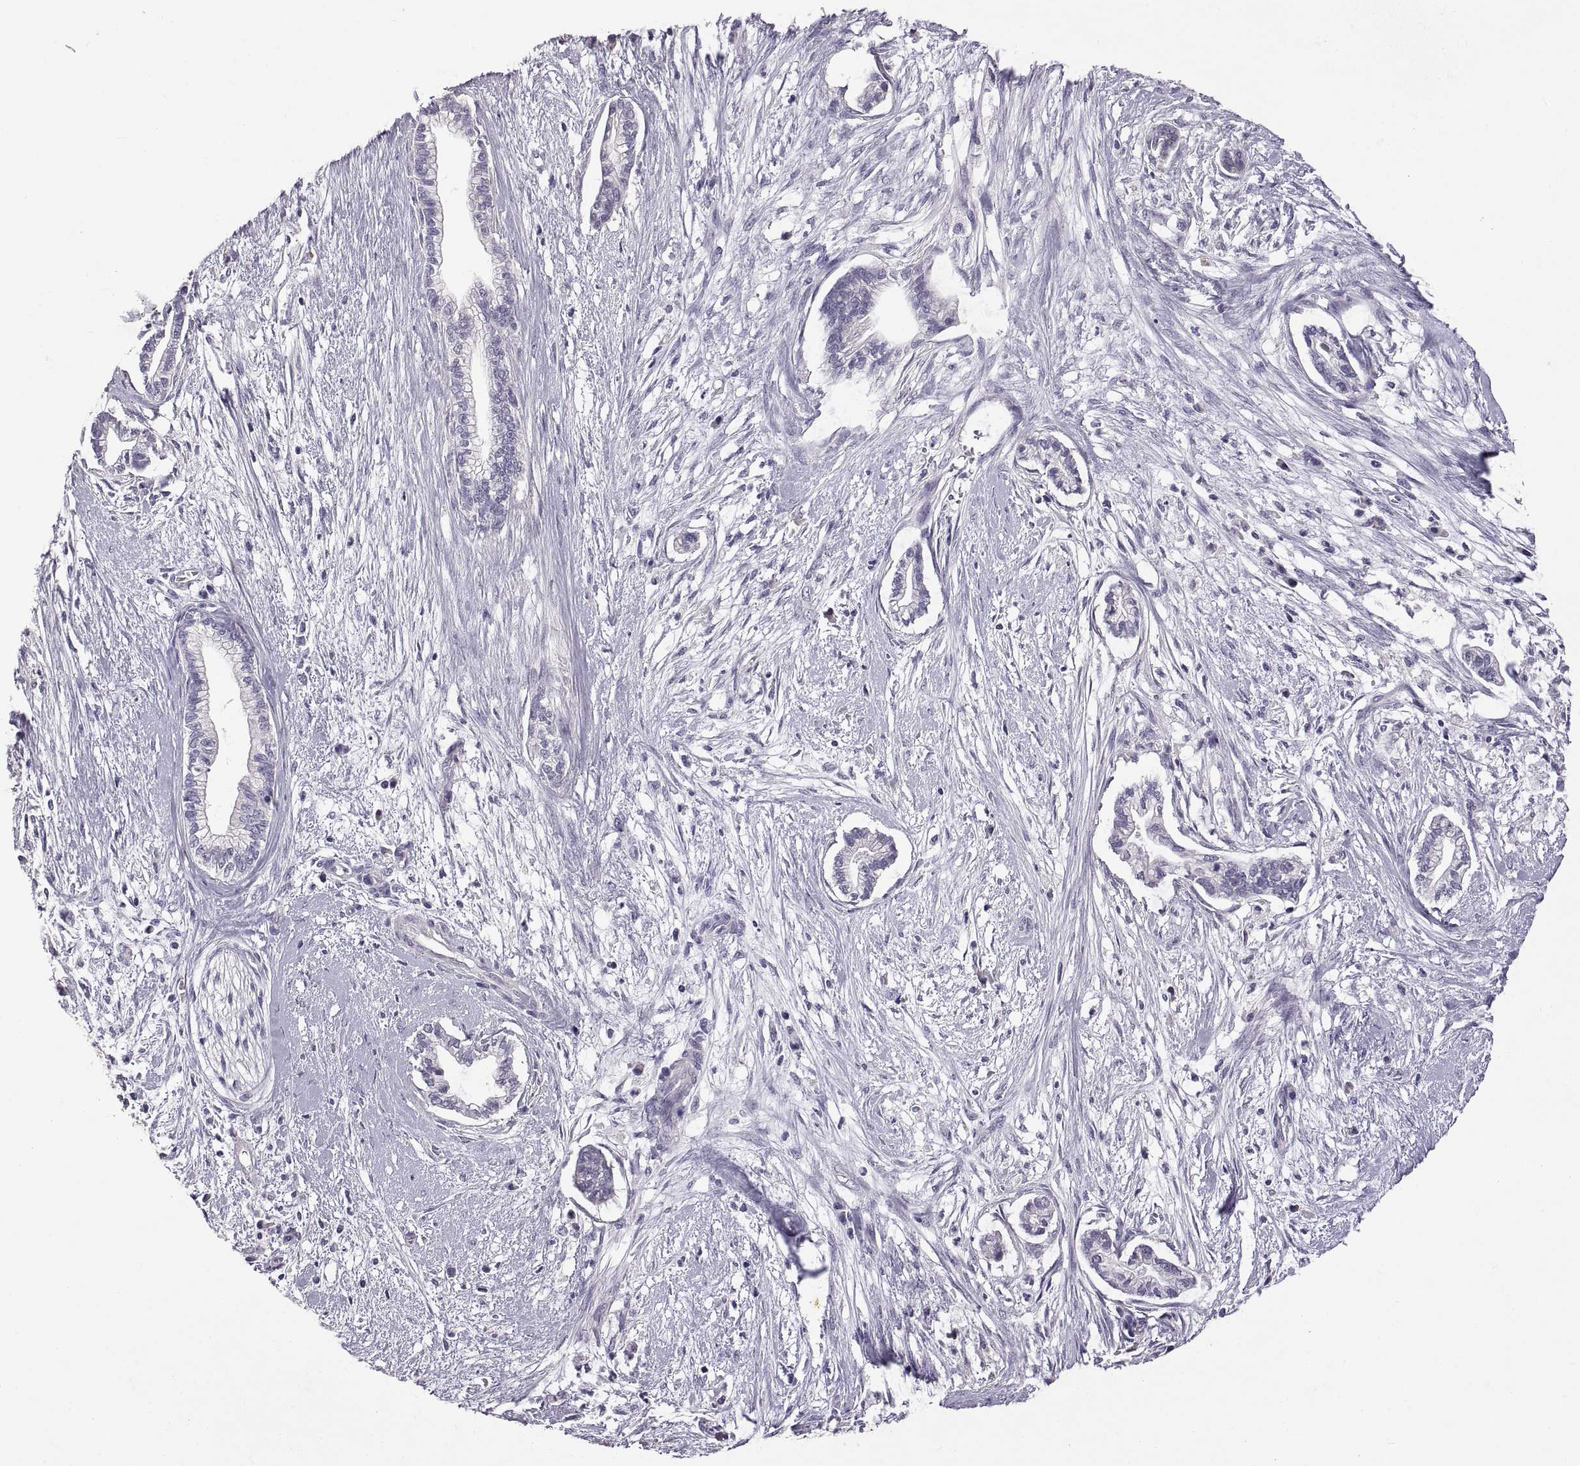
{"staining": {"intensity": "negative", "quantity": "none", "location": "none"}, "tissue": "cervical cancer", "cell_type": "Tumor cells", "image_type": "cancer", "snomed": [{"axis": "morphology", "description": "Adenocarcinoma, NOS"}, {"axis": "topography", "description": "Cervix"}], "caption": "This is an immunohistochemistry photomicrograph of adenocarcinoma (cervical). There is no expression in tumor cells.", "gene": "DEFB136", "patient": {"sex": "female", "age": 62}}